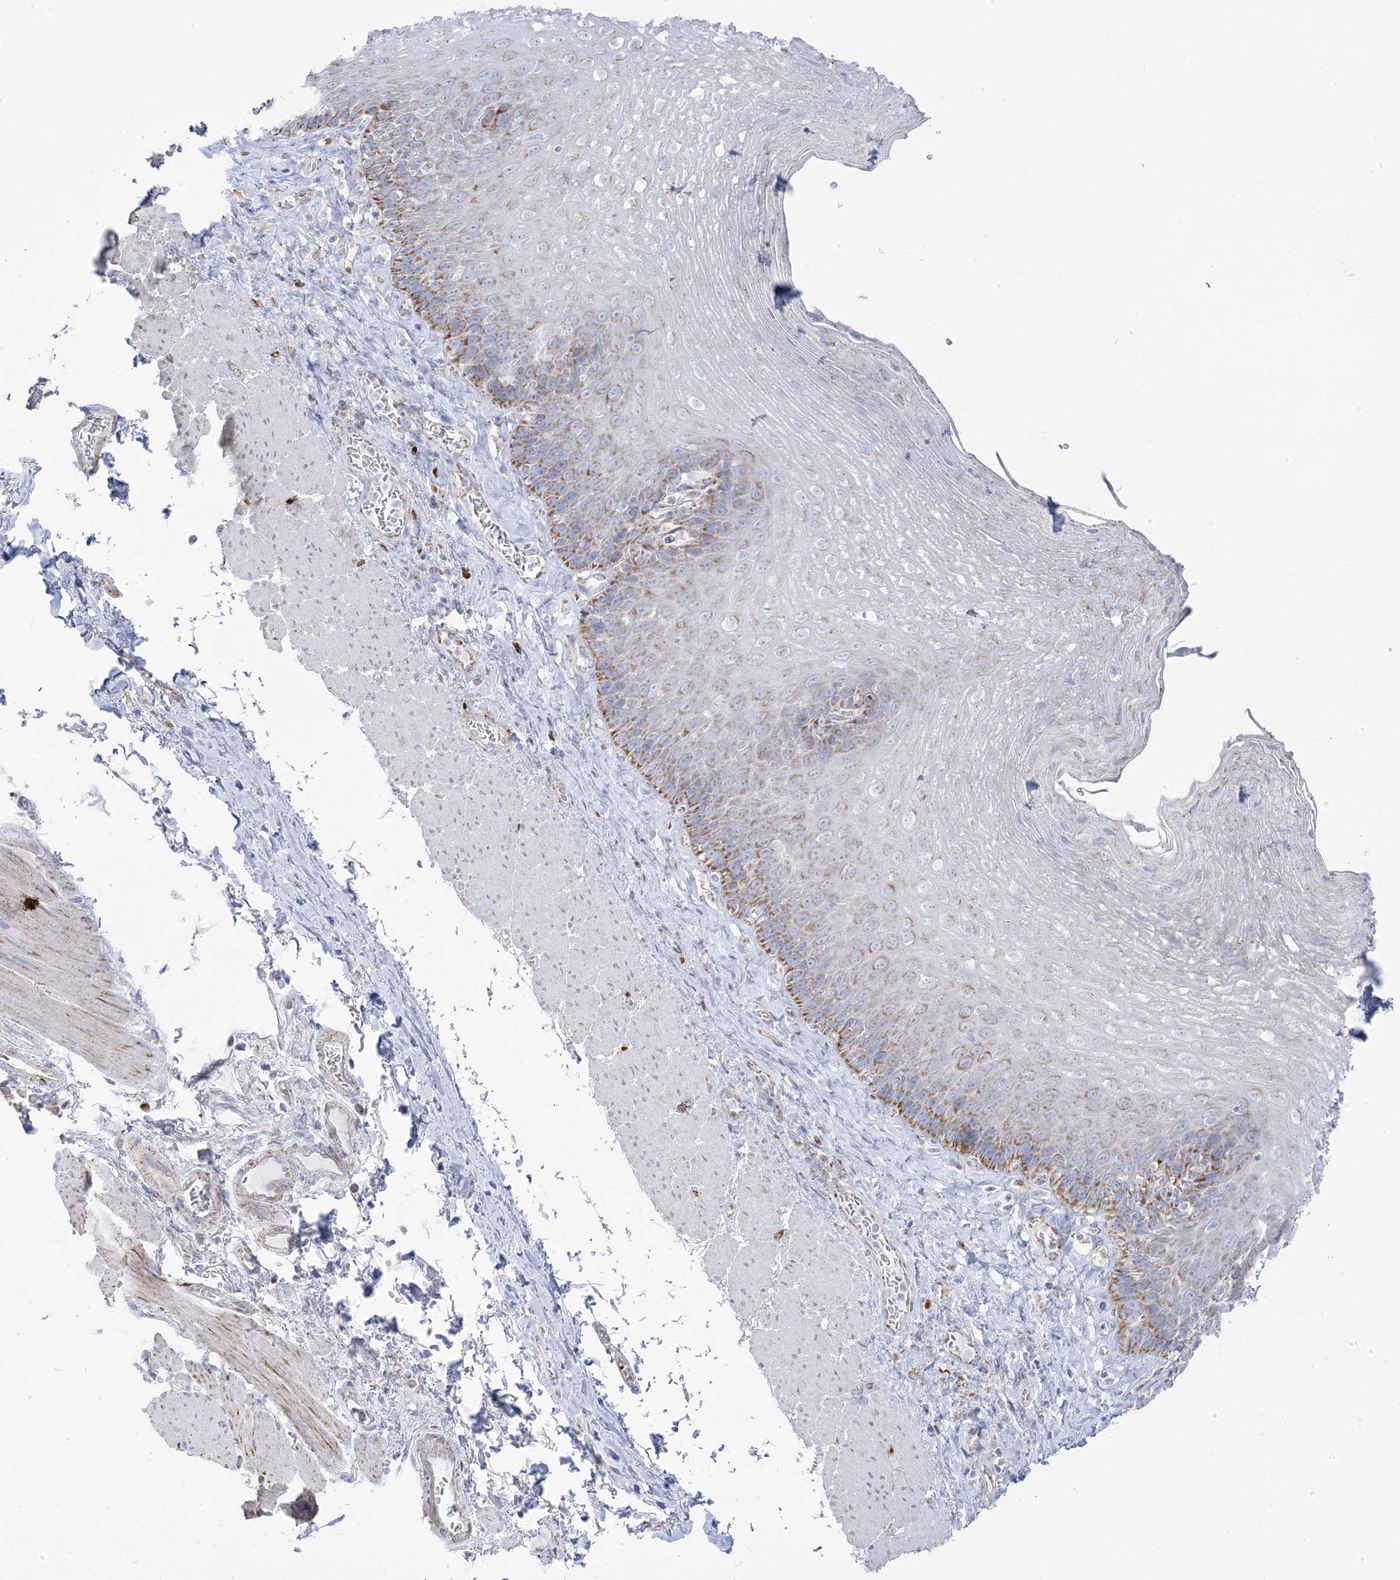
{"staining": {"intensity": "moderate", "quantity": "<25%", "location": "cytoplasmic/membranous"}, "tissue": "esophagus", "cell_type": "Squamous epithelial cells", "image_type": "normal", "snomed": [{"axis": "morphology", "description": "Normal tissue, NOS"}, {"axis": "topography", "description": "Esophagus"}], "caption": "High-magnification brightfield microscopy of normal esophagus stained with DAB (3,3'-diaminobenzidine) (brown) and counterstained with hematoxylin (blue). squamous epithelial cells exhibit moderate cytoplasmic/membranous staining is identified in about<25% of cells.", "gene": "PCCB", "patient": {"sex": "female", "age": 66}}